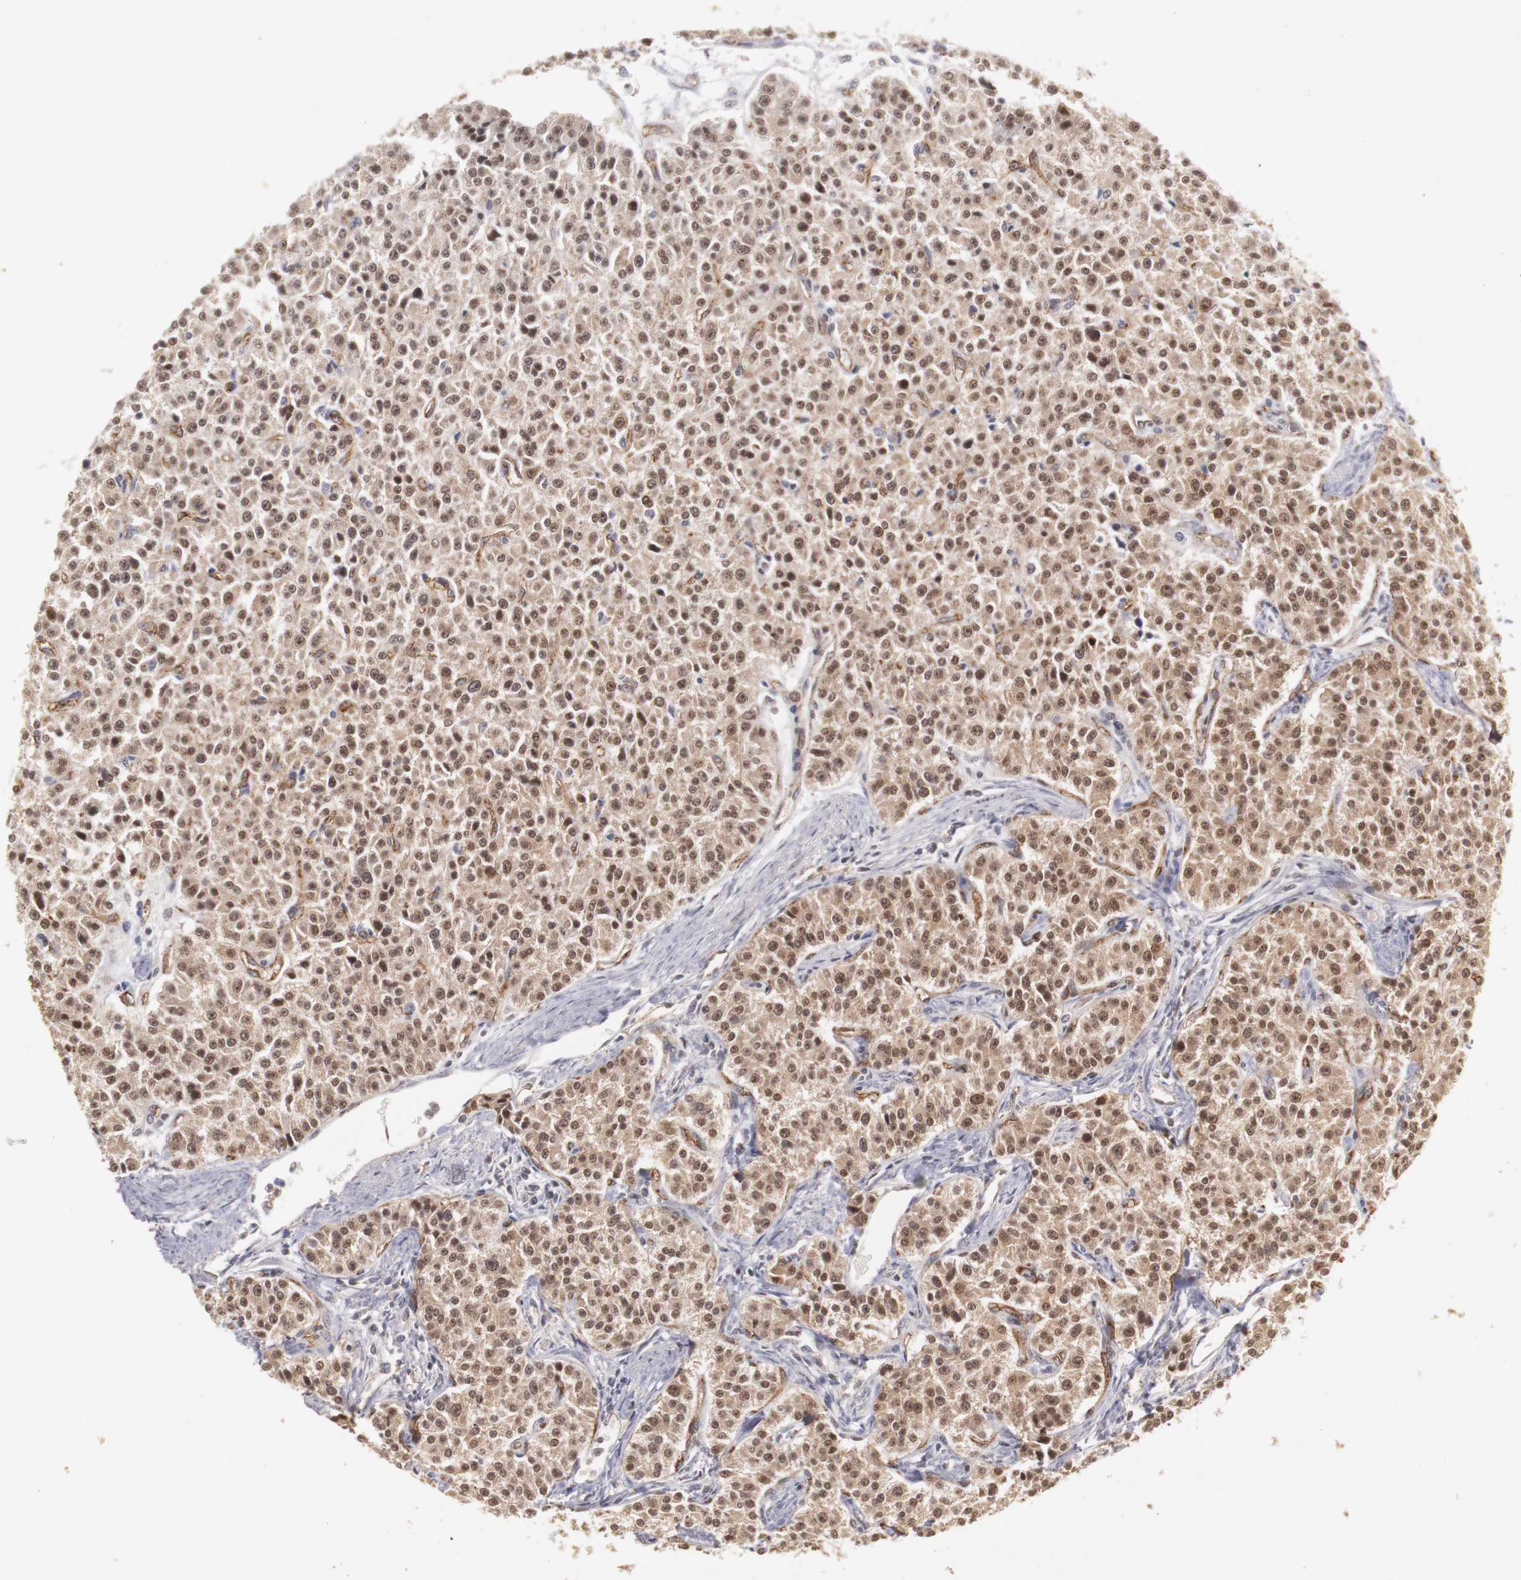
{"staining": {"intensity": "moderate", "quantity": ">75%", "location": "cytoplasmic/membranous,nuclear"}, "tissue": "carcinoid", "cell_type": "Tumor cells", "image_type": "cancer", "snomed": [{"axis": "morphology", "description": "Carcinoid, malignant, NOS"}, {"axis": "topography", "description": "Stomach"}], "caption": "Immunohistochemical staining of carcinoid shows moderate cytoplasmic/membranous and nuclear protein staining in about >75% of tumor cells. (DAB (3,3'-diaminobenzidine) IHC with brightfield microscopy, high magnification).", "gene": "PLEKHA1", "patient": {"sex": "female", "age": 76}}